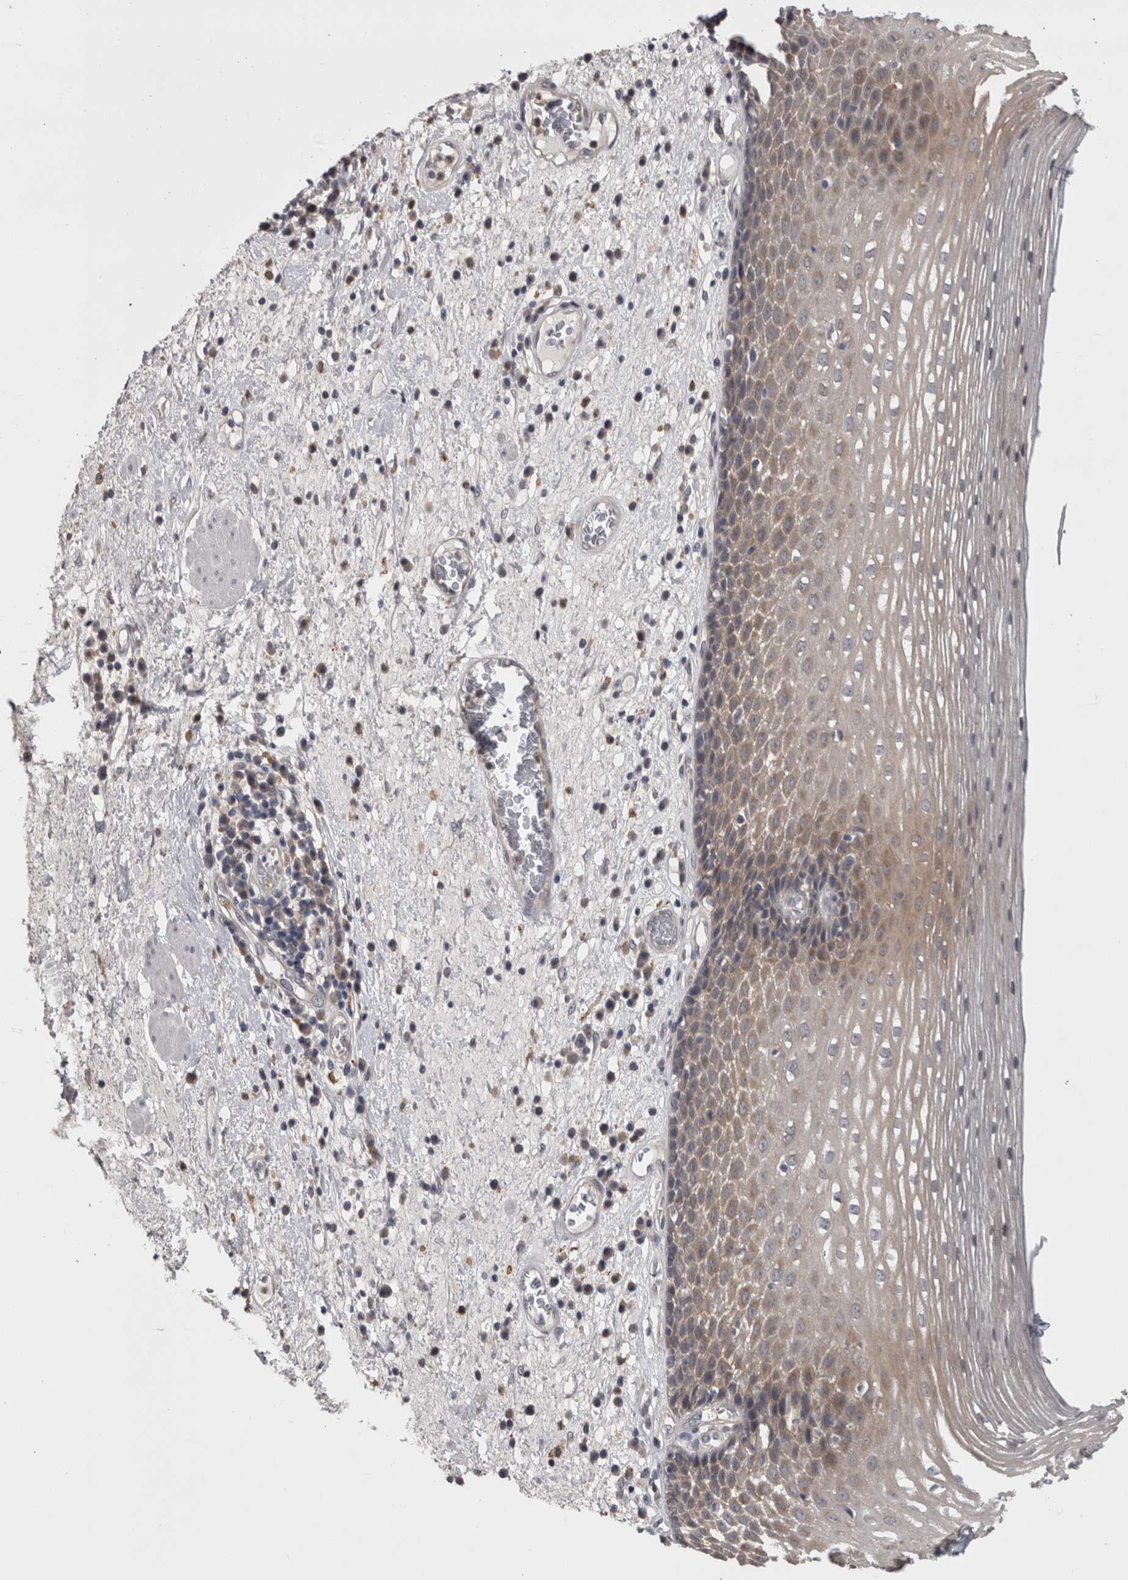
{"staining": {"intensity": "weak", "quantity": "25%-75%", "location": "cytoplasmic/membranous"}, "tissue": "esophagus", "cell_type": "Squamous epithelial cells", "image_type": "normal", "snomed": [{"axis": "morphology", "description": "Normal tissue, NOS"}, {"axis": "morphology", "description": "Adenocarcinoma, NOS"}, {"axis": "topography", "description": "Esophagus"}], "caption": "Immunohistochemical staining of normal esophagus reveals 25%-75% levels of weak cytoplasmic/membranous protein staining in about 25%-75% of squamous epithelial cells. The protein is stained brown, and the nuclei are stained in blue (DAB IHC with brightfield microscopy, high magnification).", "gene": "PRKCI", "patient": {"sex": "male", "age": 62}}